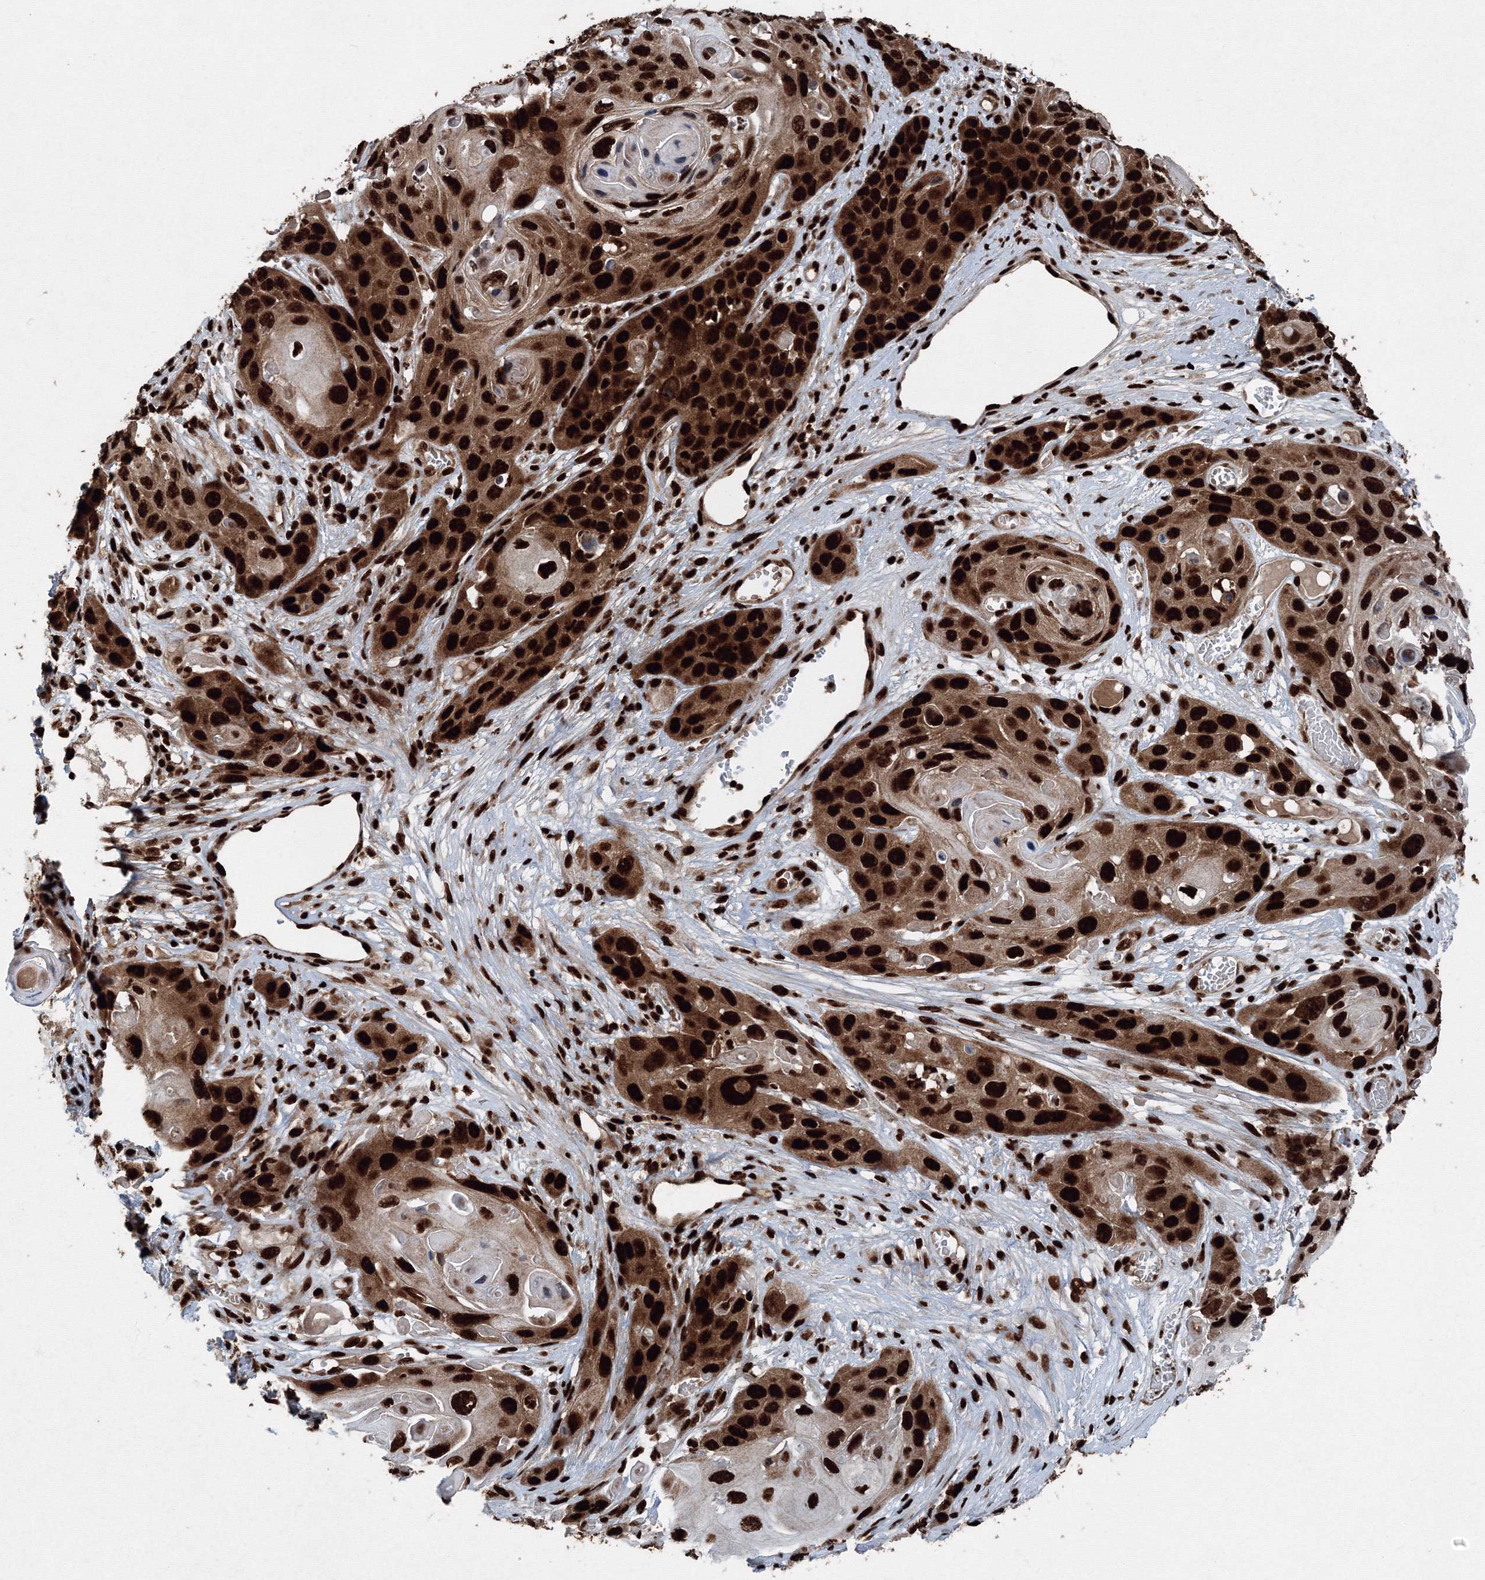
{"staining": {"intensity": "strong", "quantity": ">75%", "location": "cytoplasmic/membranous,nuclear"}, "tissue": "skin cancer", "cell_type": "Tumor cells", "image_type": "cancer", "snomed": [{"axis": "morphology", "description": "Squamous cell carcinoma, NOS"}, {"axis": "topography", "description": "Skin"}], "caption": "IHC of squamous cell carcinoma (skin) shows high levels of strong cytoplasmic/membranous and nuclear staining in about >75% of tumor cells.", "gene": "SNRPC", "patient": {"sex": "male", "age": 55}}